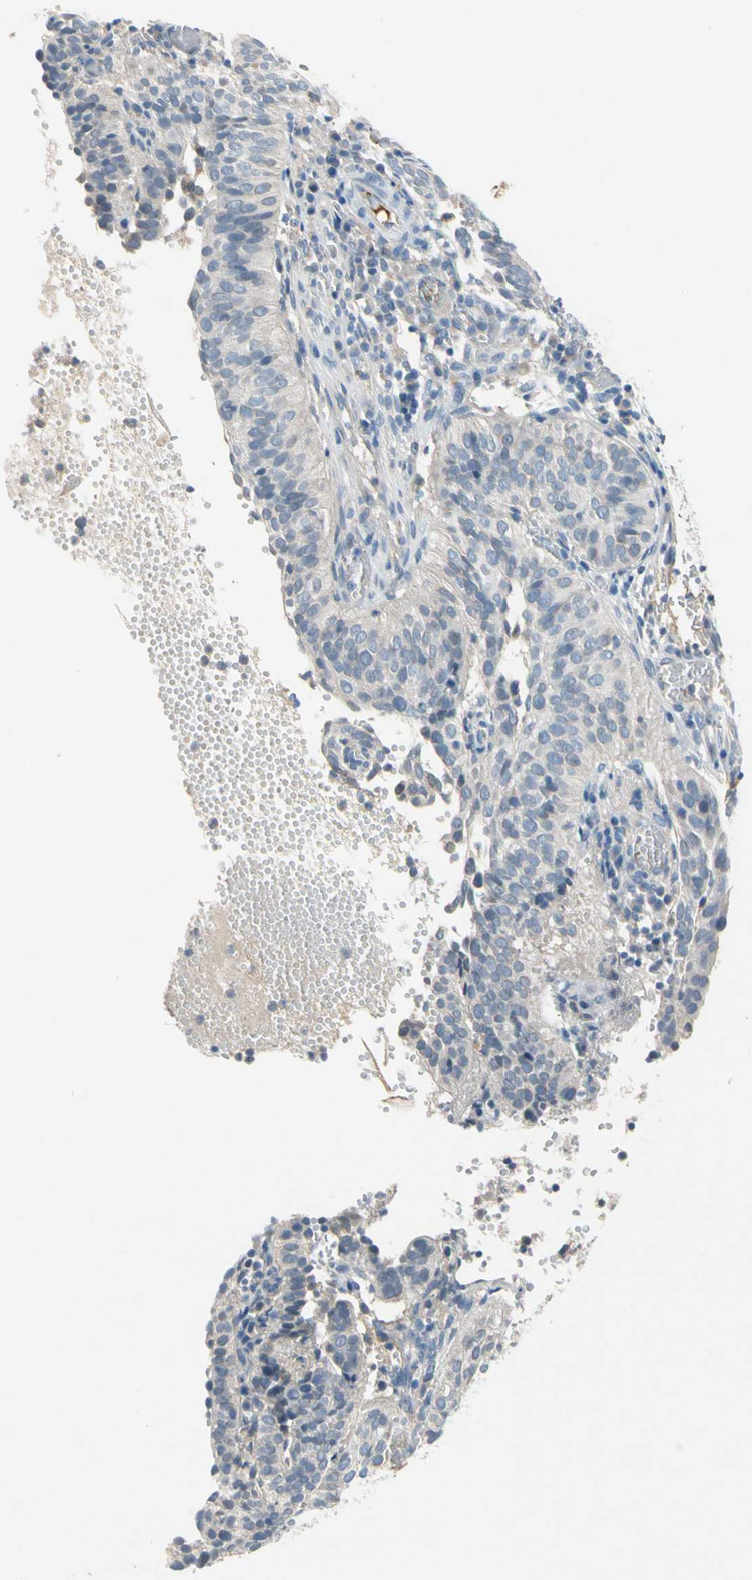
{"staining": {"intensity": "negative", "quantity": "none", "location": "none"}, "tissue": "cervical cancer", "cell_type": "Tumor cells", "image_type": "cancer", "snomed": [{"axis": "morphology", "description": "Squamous cell carcinoma, NOS"}, {"axis": "topography", "description": "Cervix"}], "caption": "Tumor cells are negative for brown protein staining in cervical cancer (squamous cell carcinoma).", "gene": "CNDP1", "patient": {"sex": "female", "age": 39}}